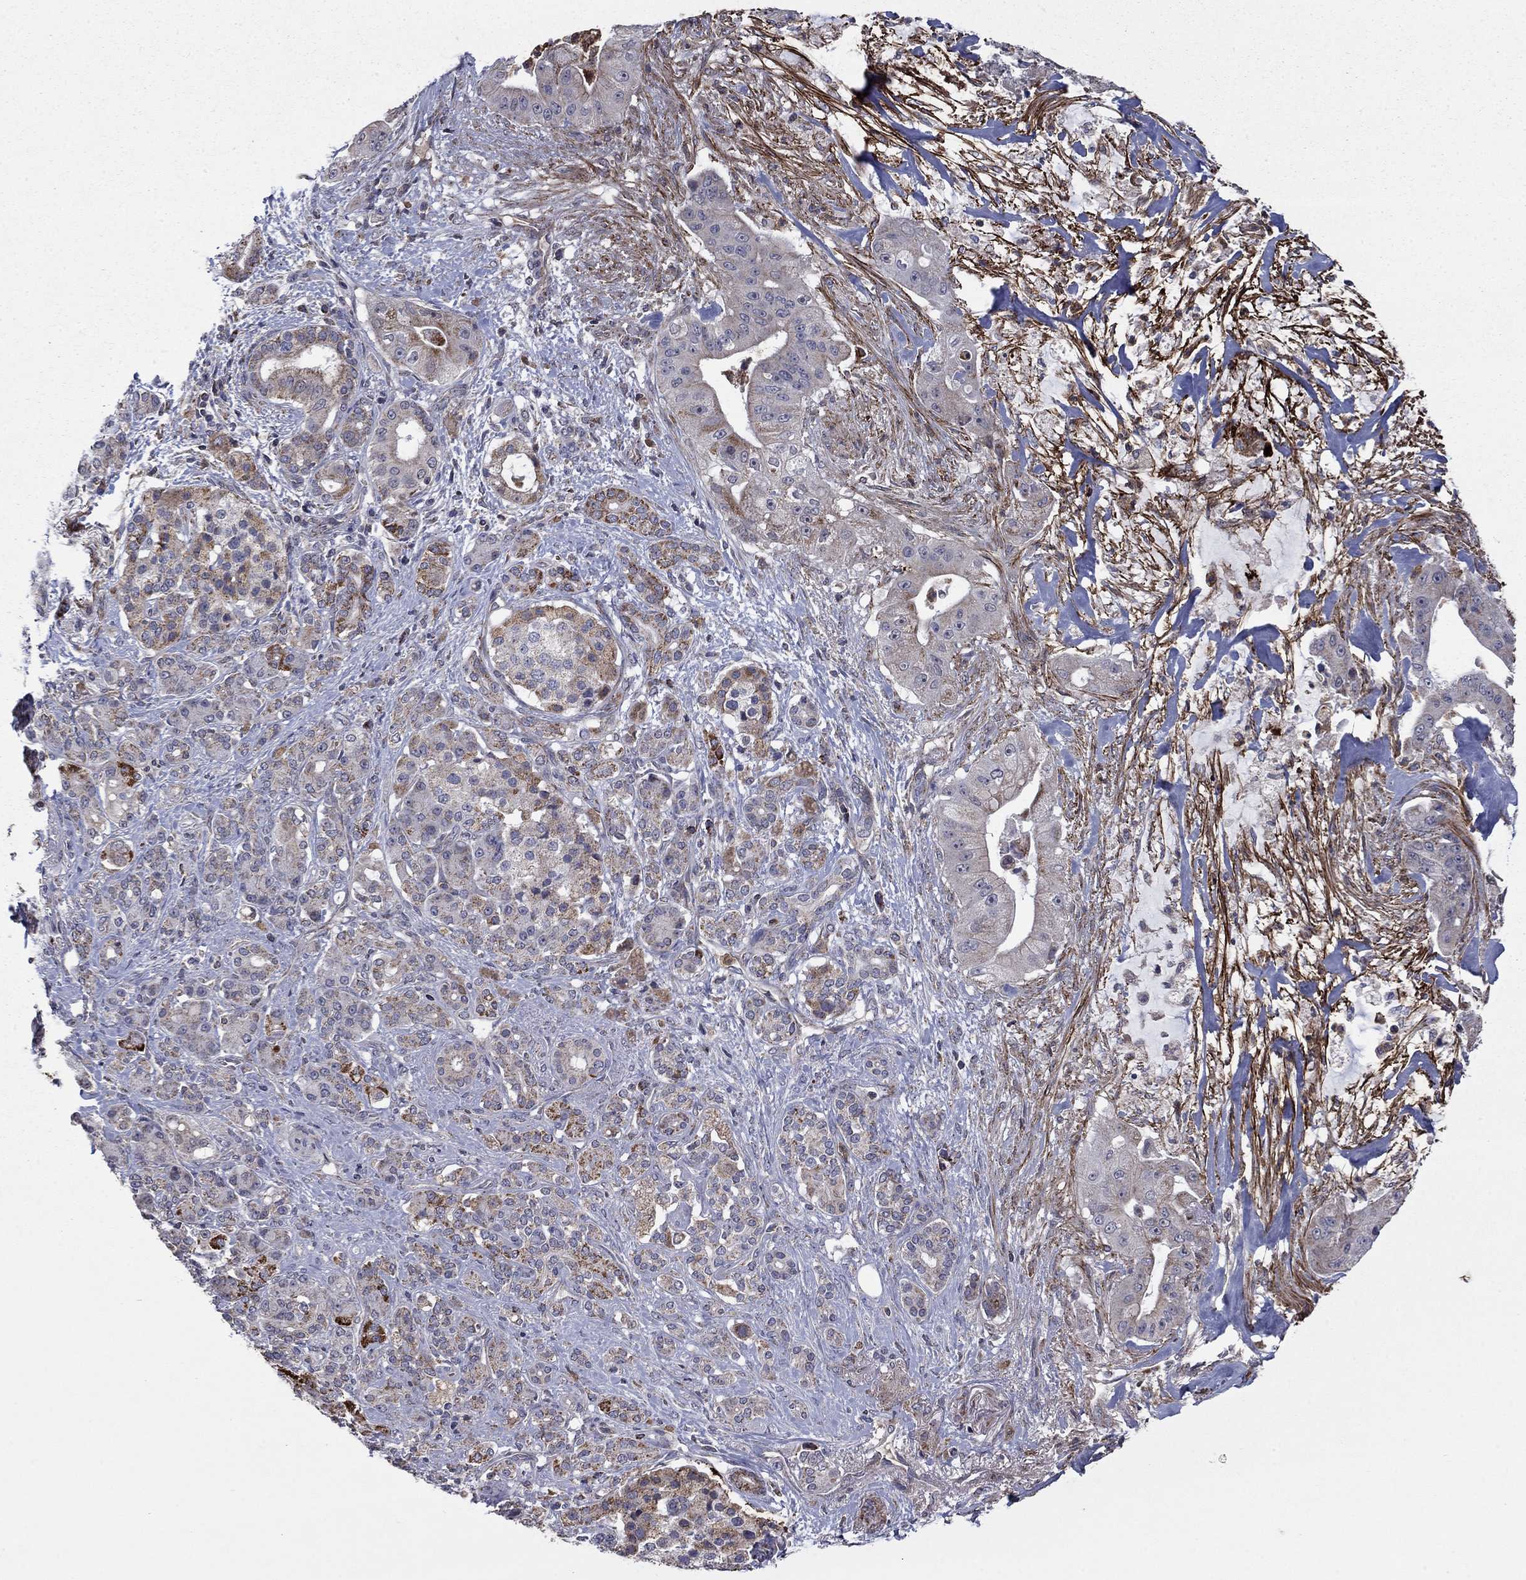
{"staining": {"intensity": "moderate", "quantity": "<25%", "location": "cytoplasmic/membranous"}, "tissue": "pancreatic cancer", "cell_type": "Tumor cells", "image_type": "cancer", "snomed": [{"axis": "morphology", "description": "Normal tissue, NOS"}, {"axis": "morphology", "description": "Inflammation, NOS"}, {"axis": "morphology", "description": "Adenocarcinoma, NOS"}, {"axis": "topography", "description": "Pancreas"}], "caption": "Adenocarcinoma (pancreatic) was stained to show a protein in brown. There is low levels of moderate cytoplasmic/membranous expression in about <25% of tumor cells. Immunohistochemistry stains the protein of interest in brown and the nuclei are stained blue.", "gene": "DOP1B", "patient": {"sex": "male", "age": 57}}